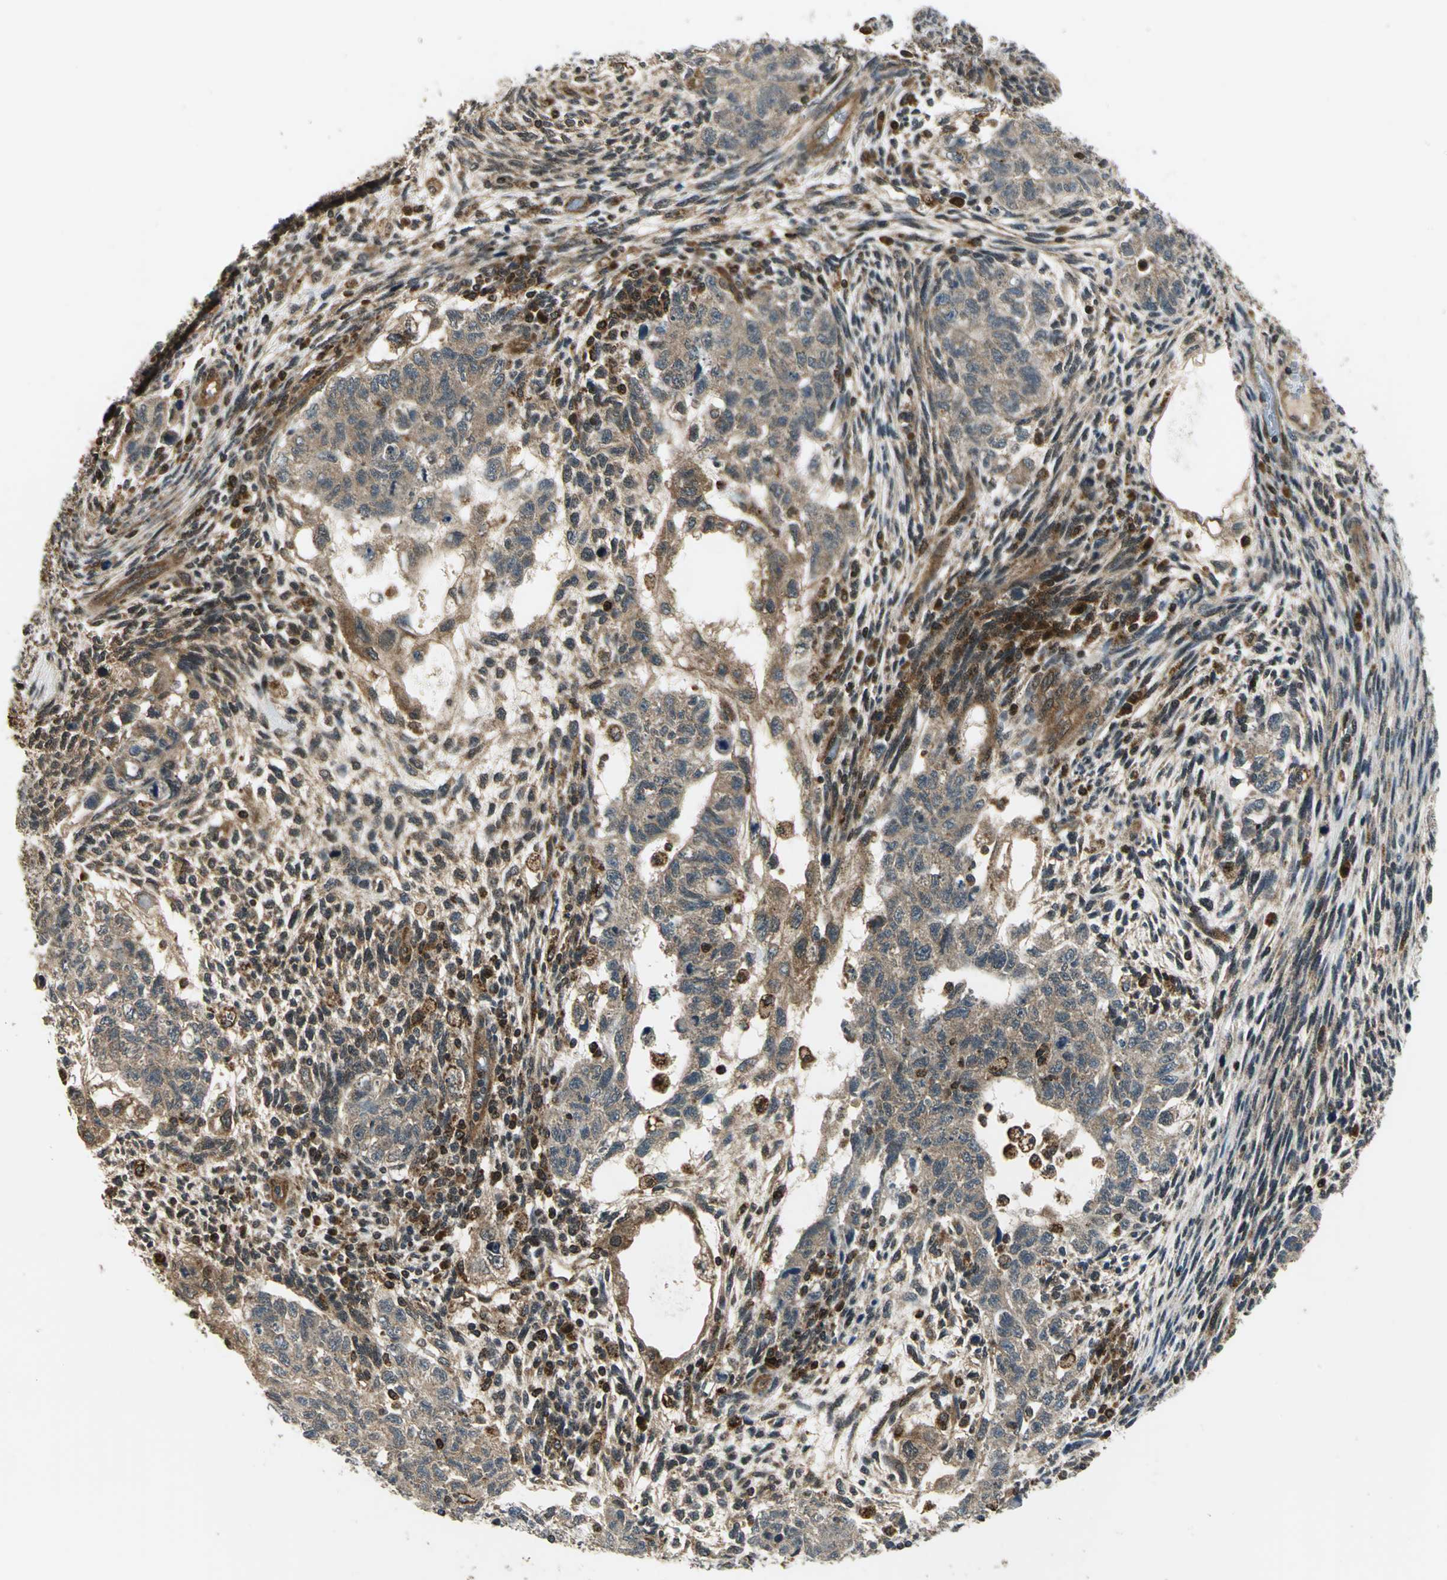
{"staining": {"intensity": "moderate", "quantity": ">75%", "location": "cytoplasmic/membranous"}, "tissue": "testis cancer", "cell_type": "Tumor cells", "image_type": "cancer", "snomed": [{"axis": "morphology", "description": "Normal tissue, NOS"}, {"axis": "morphology", "description": "Carcinoma, Embryonal, NOS"}, {"axis": "topography", "description": "Testis"}], "caption": "Human testis cancer stained with a protein marker reveals moderate staining in tumor cells.", "gene": "NUDT2", "patient": {"sex": "male", "age": 36}}